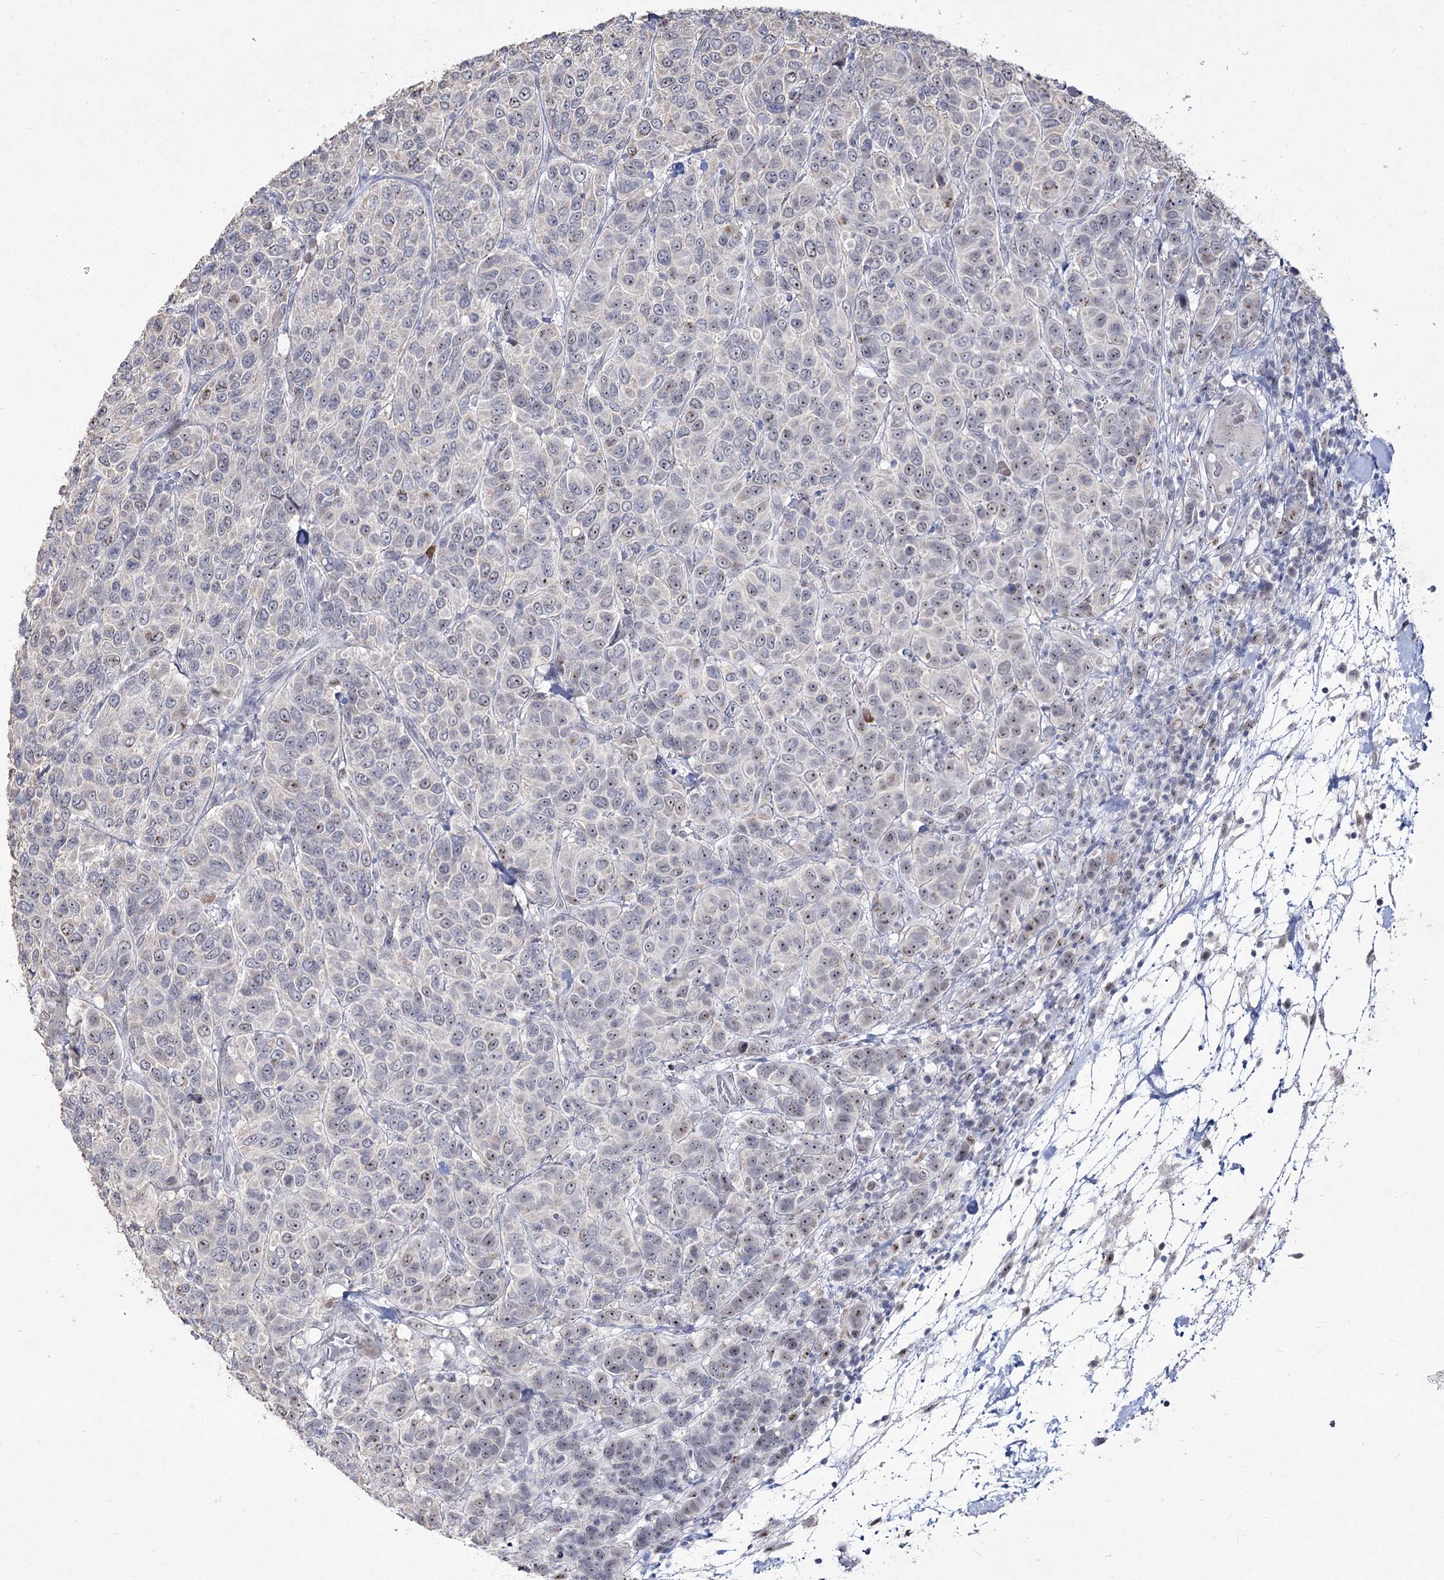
{"staining": {"intensity": "weak", "quantity": "<25%", "location": "nuclear"}, "tissue": "breast cancer", "cell_type": "Tumor cells", "image_type": "cancer", "snomed": [{"axis": "morphology", "description": "Duct carcinoma"}, {"axis": "topography", "description": "Breast"}], "caption": "Tumor cells are negative for brown protein staining in breast cancer. (DAB (3,3'-diaminobenzidine) immunohistochemistry (IHC) visualized using brightfield microscopy, high magnification).", "gene": "DDX50", "patient": {"sex": "female", "age": 55}}